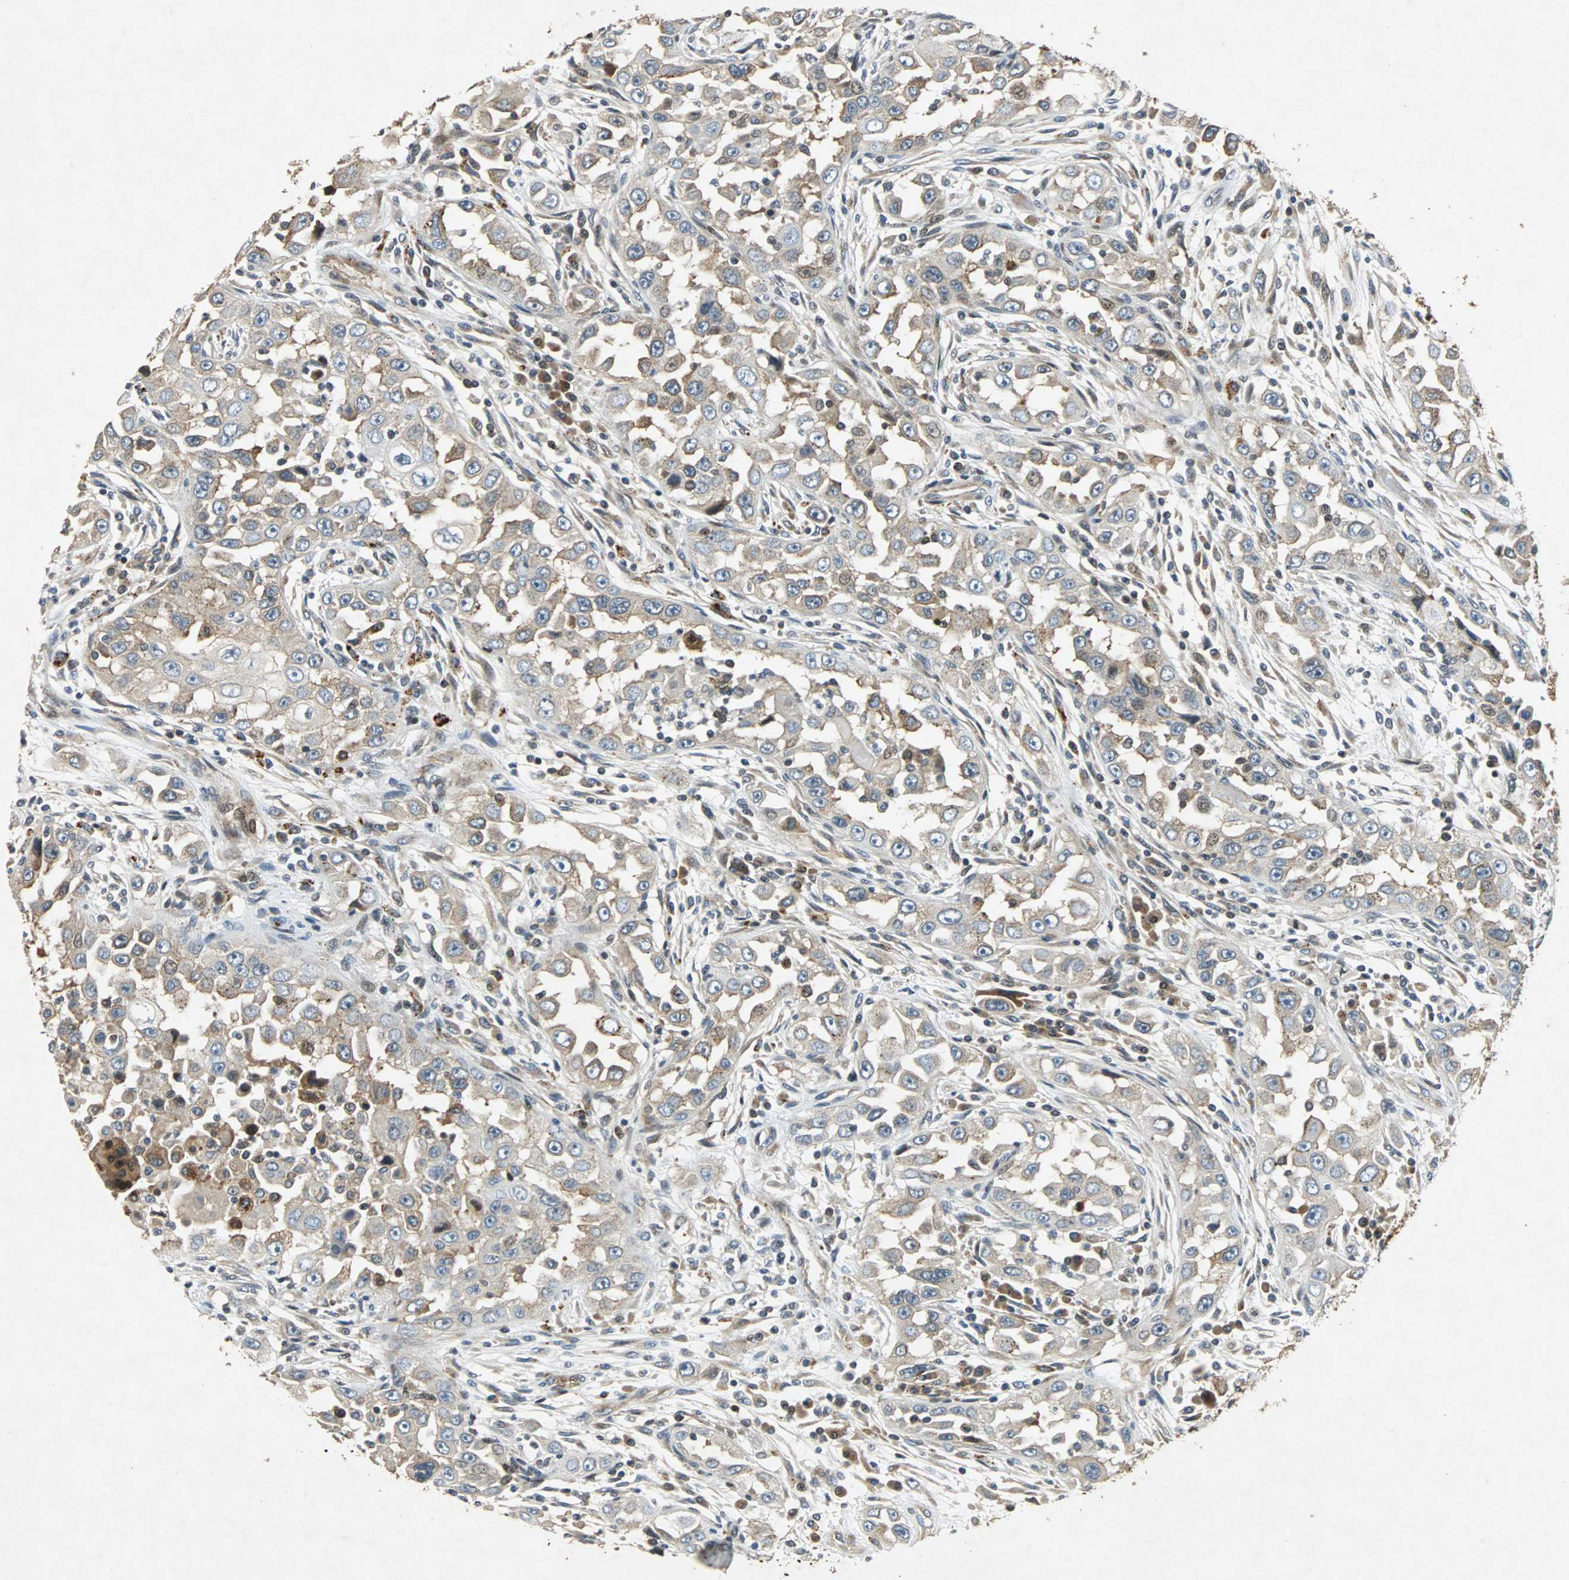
{"staining": {"intensity": "moderate", "quantity": "25%-75%", "location": "cytoplasmic/membranous"}, "tissue": "head and neck cancer", "cell_type": "Tumor cells", "image_type": "cancer", "snomed": [{"axis": "morphology", "description": "Carcinoma, NOS"}, {"axis": "topography", "description": "Head-Neck"}], "caption": "Immunohistochemical staining of human head and neck cancer shows medium levels of moderate cytoplasmic/membranous expression in approximately 25%-75% of tumor cells.", "gene": "TUBA4A", "patient": {"sex": "male", "age": 87}}